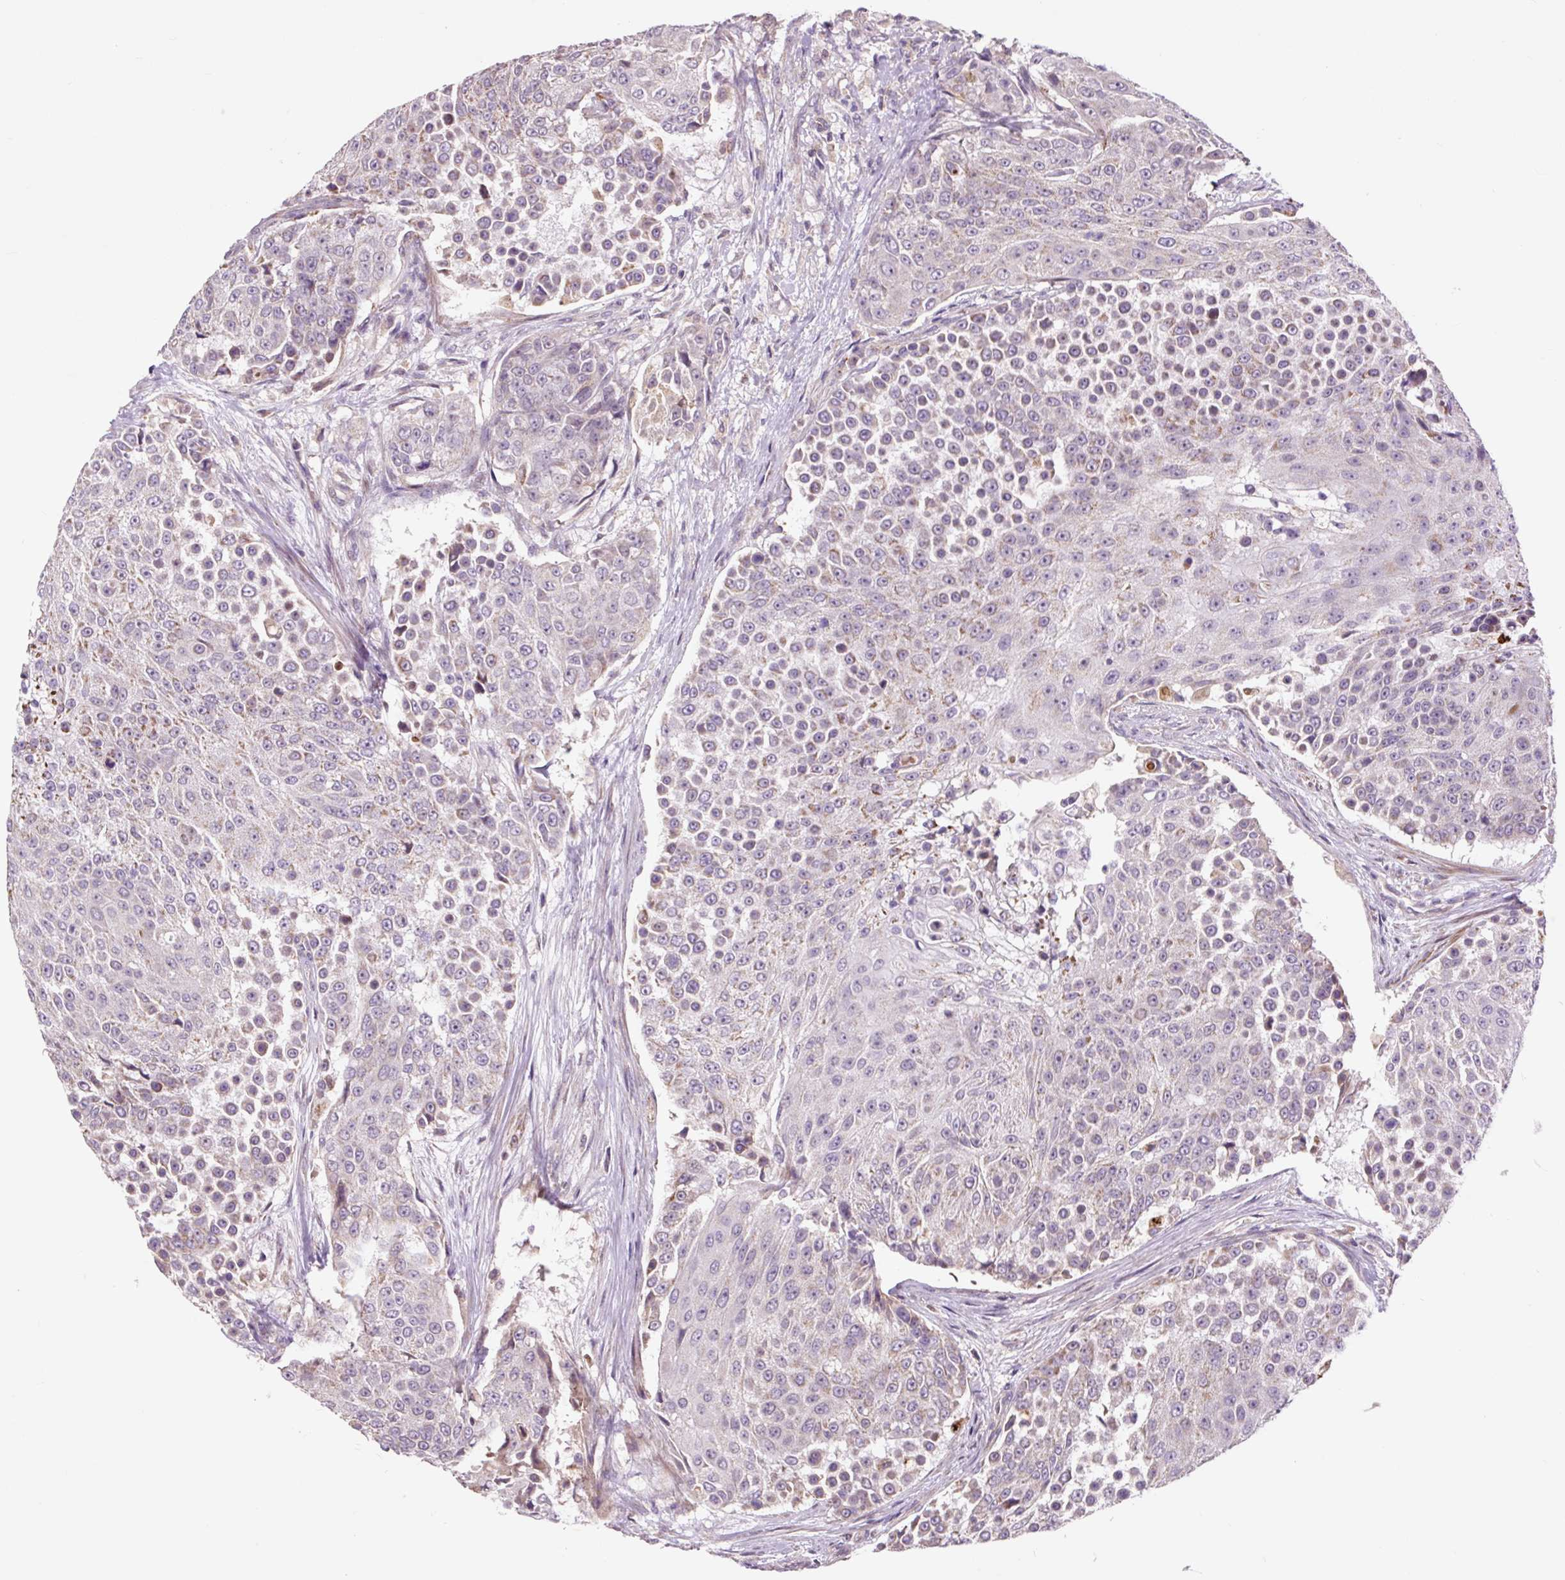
{"staining": {"intensity": "weak", "quantity": "25%-75%", "location": "cytoplasmic/membranous"}, "tissue": "urothelial cancer", "cell_type": "Tumor cells", "image_type": "cancer", "snomed": [{"axis": "morphology", "description": "Urothelial carcinoma, High grade"}, {"axis": "topography", "description": "Urinary bladder"}], "caption": "High-power microscopy captured an immunohistochemistry (IHC) photomicrograph of high-grade urothelial carcinoma, revealing weak cytoplasmic/membranous expression in about 25%-75% of tumor cells.", "gene": "PRIMPOL", "patient": {"sex": "female", "age": 63}}